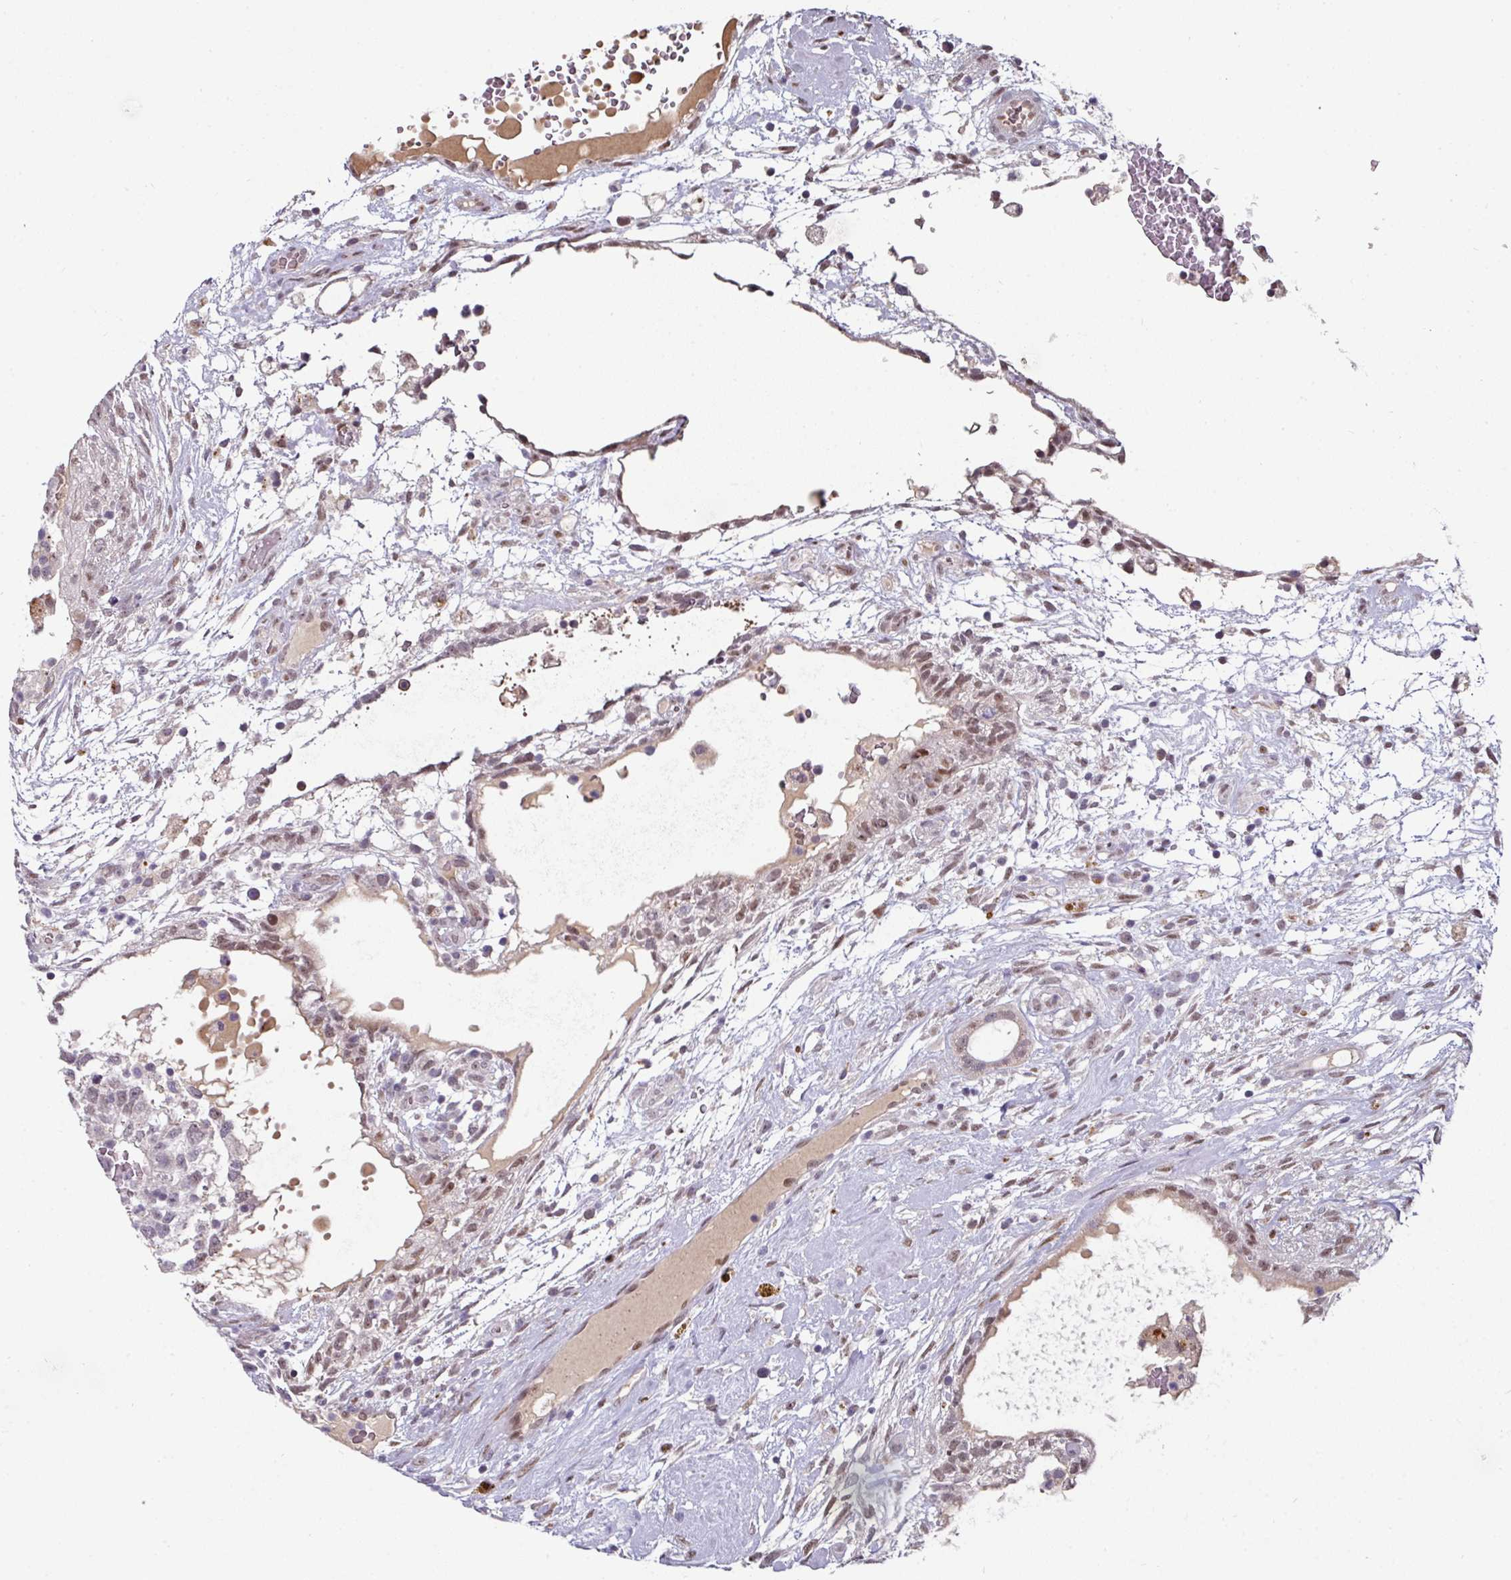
{"staining": {"intensity": "weak", "quantity": "25%-75%", "location": "nuclear"}, "tissue": "testis cancer", "cell_type": "Tumor cells", "image_type": "cancer", "snomed": [{"axis": "morphology", "description": "Carcinoma, Embryonal, NOS"}, {"axis": "topography", "description": "Testis"}], "caption": "Testis cancer stained for a protein displays weak nuclear positivity in tumor cells.", "gene": "SWSAP1", "patient": {"sex": "male", "age": 32}}